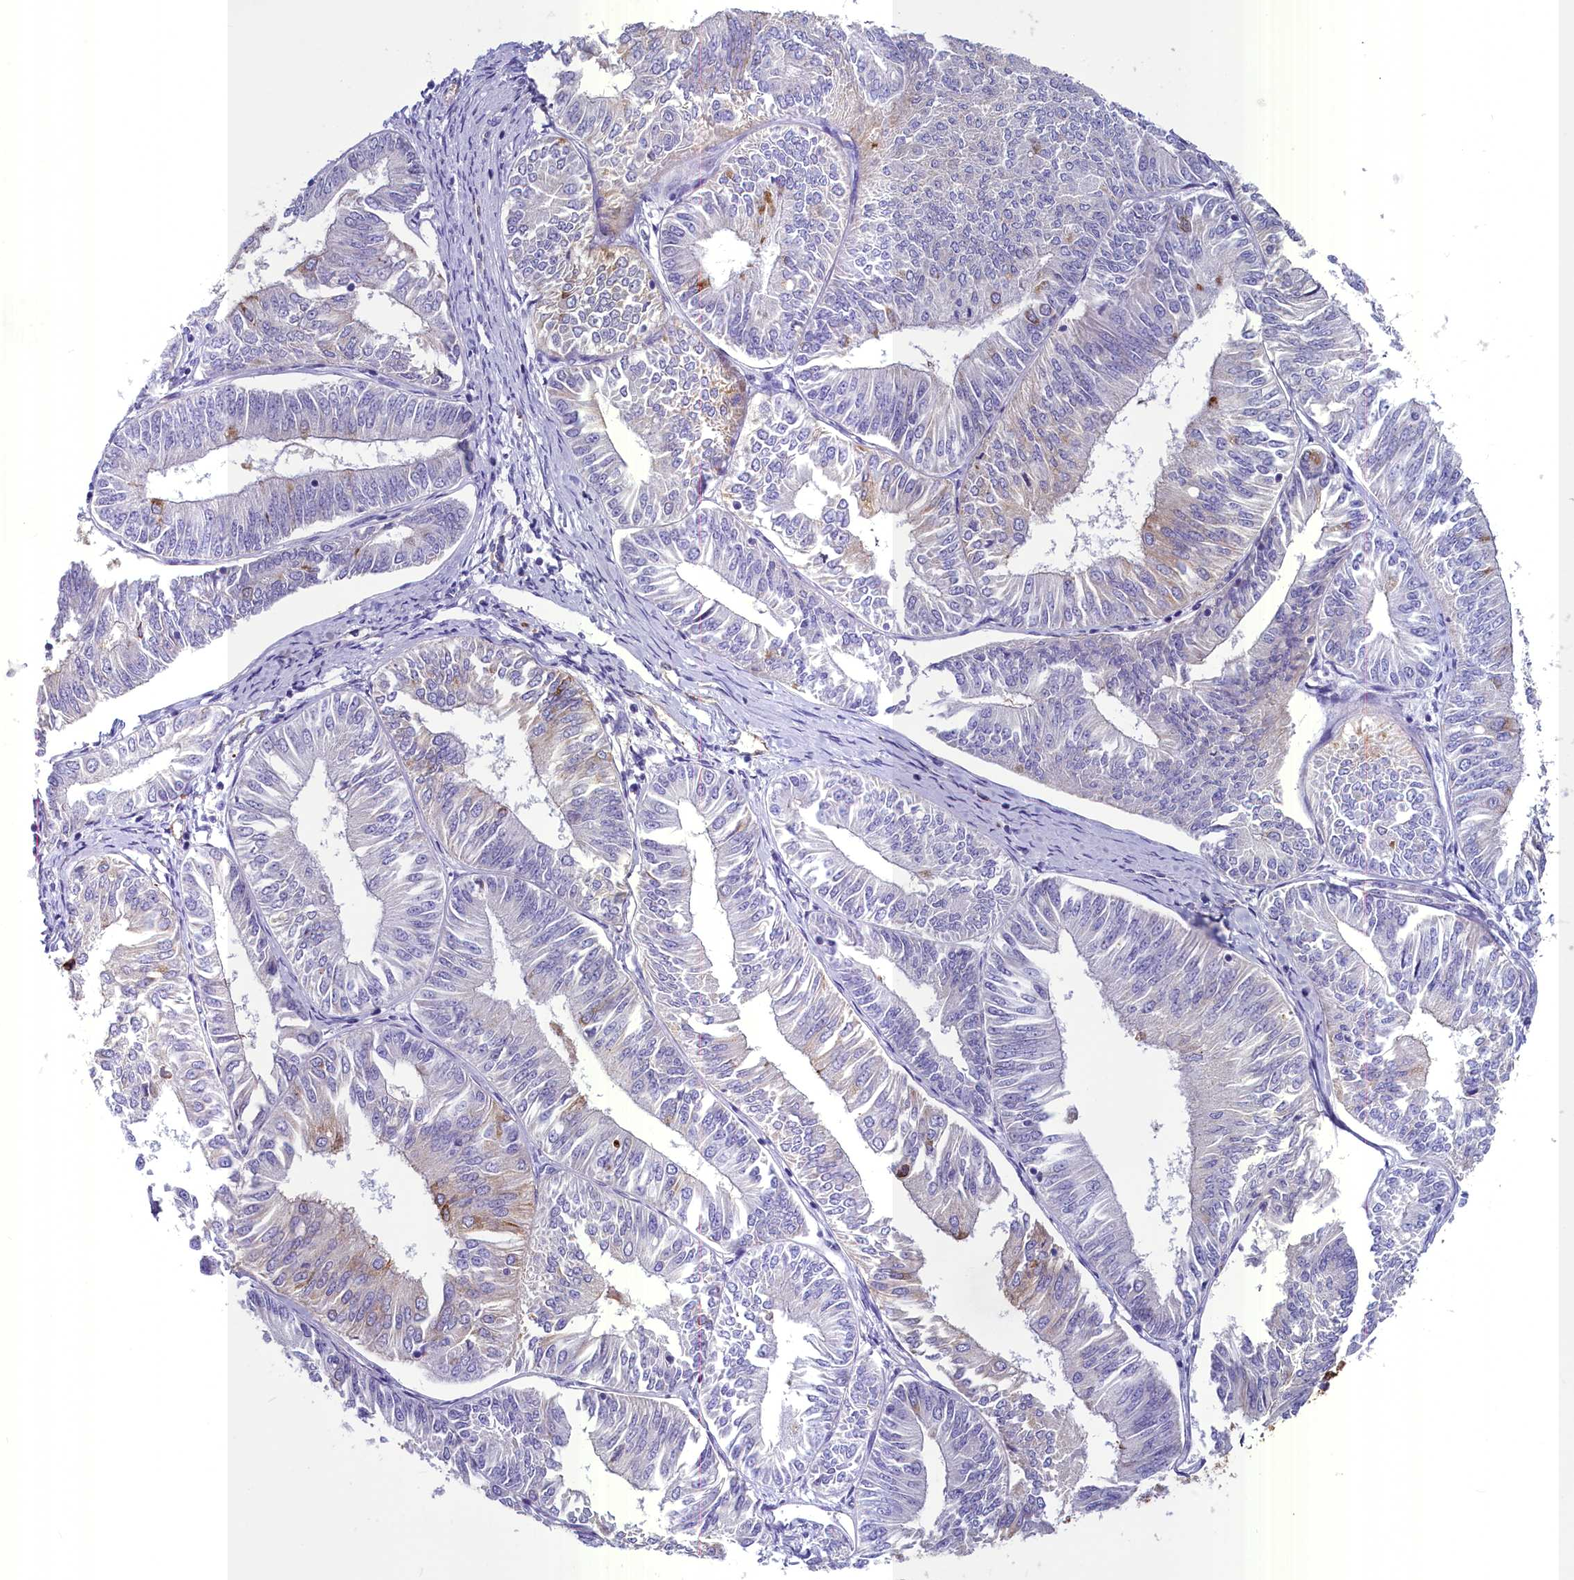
{"staining": {"intensity": "moderate", "quantity": "<25%", "location": "cytoplasmic/membranous"}, "tissue": "endometrial cancer", "cell_type": "Tumor cells", "image_type": "cancer", "snomed": [{"axis": "morphology", "description": "Adenocarcinoma, NOS"}, {"axis": "topography", "description": "Endometrium"}], "caption": "High-power microscopy captured an immunohistochemistry micrograph of endometrial cancer (adenocarcinoma), revealing moderate cytoplasmic/membranous staining in approximately <25% of tumor cells.", "gene": "INSC", "patient": {"sex": "female", "age": 58}}